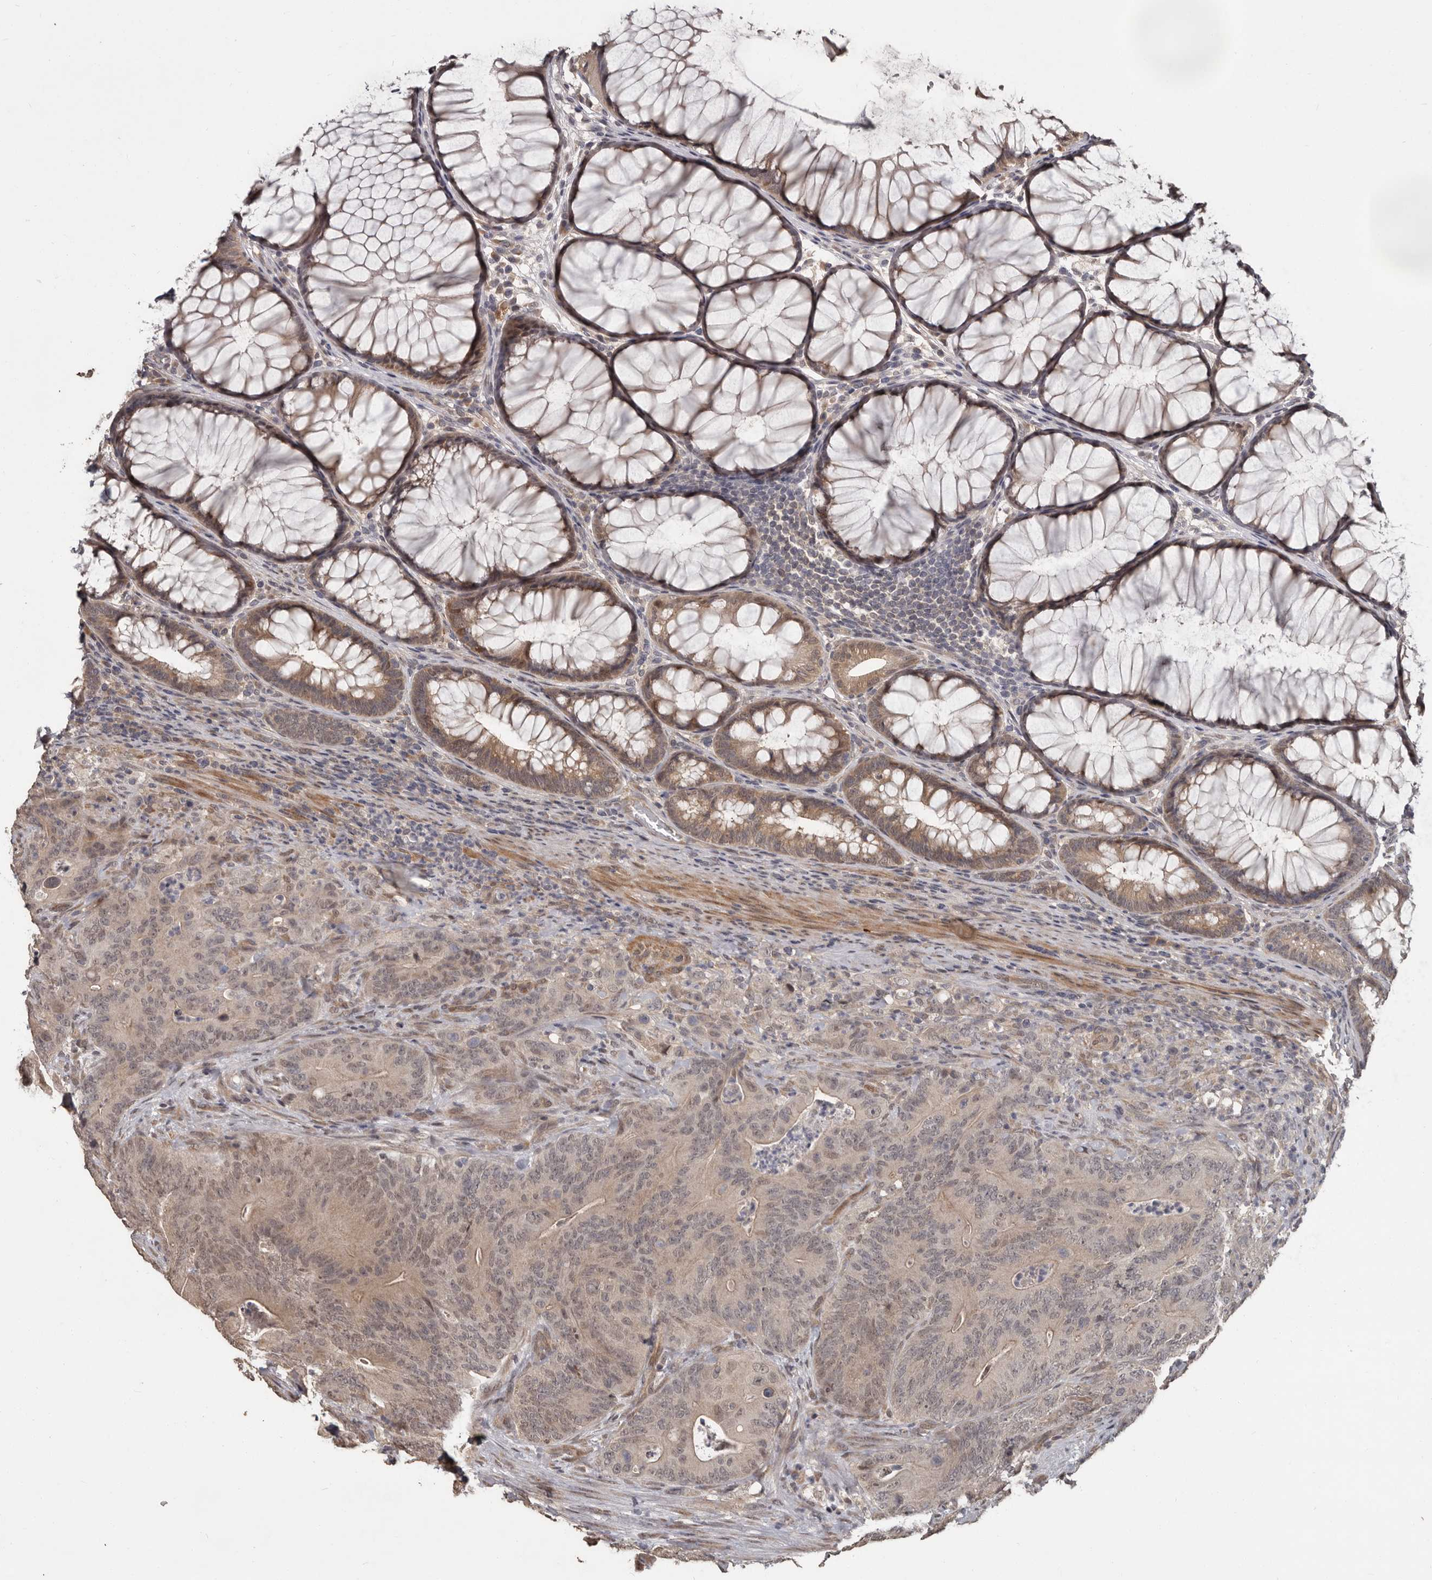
{"staining": {"intensity": "weak", "quantity": "25%-75%", "location": "cytoplasmic/membranous,nuclear"}, "tissue": "colorectal cancer", "cell_type": "Tumor cells", "image_type": "cancer", "snomed": [{"axis": "morphology", "description": "Normal tissue, NOS"}, {"axis": "topography", "description": "Colon"}], "caption": "Colorectal cancer was stained to show a protein in brown. There is low levels of weak cytoplasmic/membranous and nuclear expression in approximately 25%-75% of tumor cells.", "gene": "ZFP14", "patient": {"sex": "female", "age": 82}}